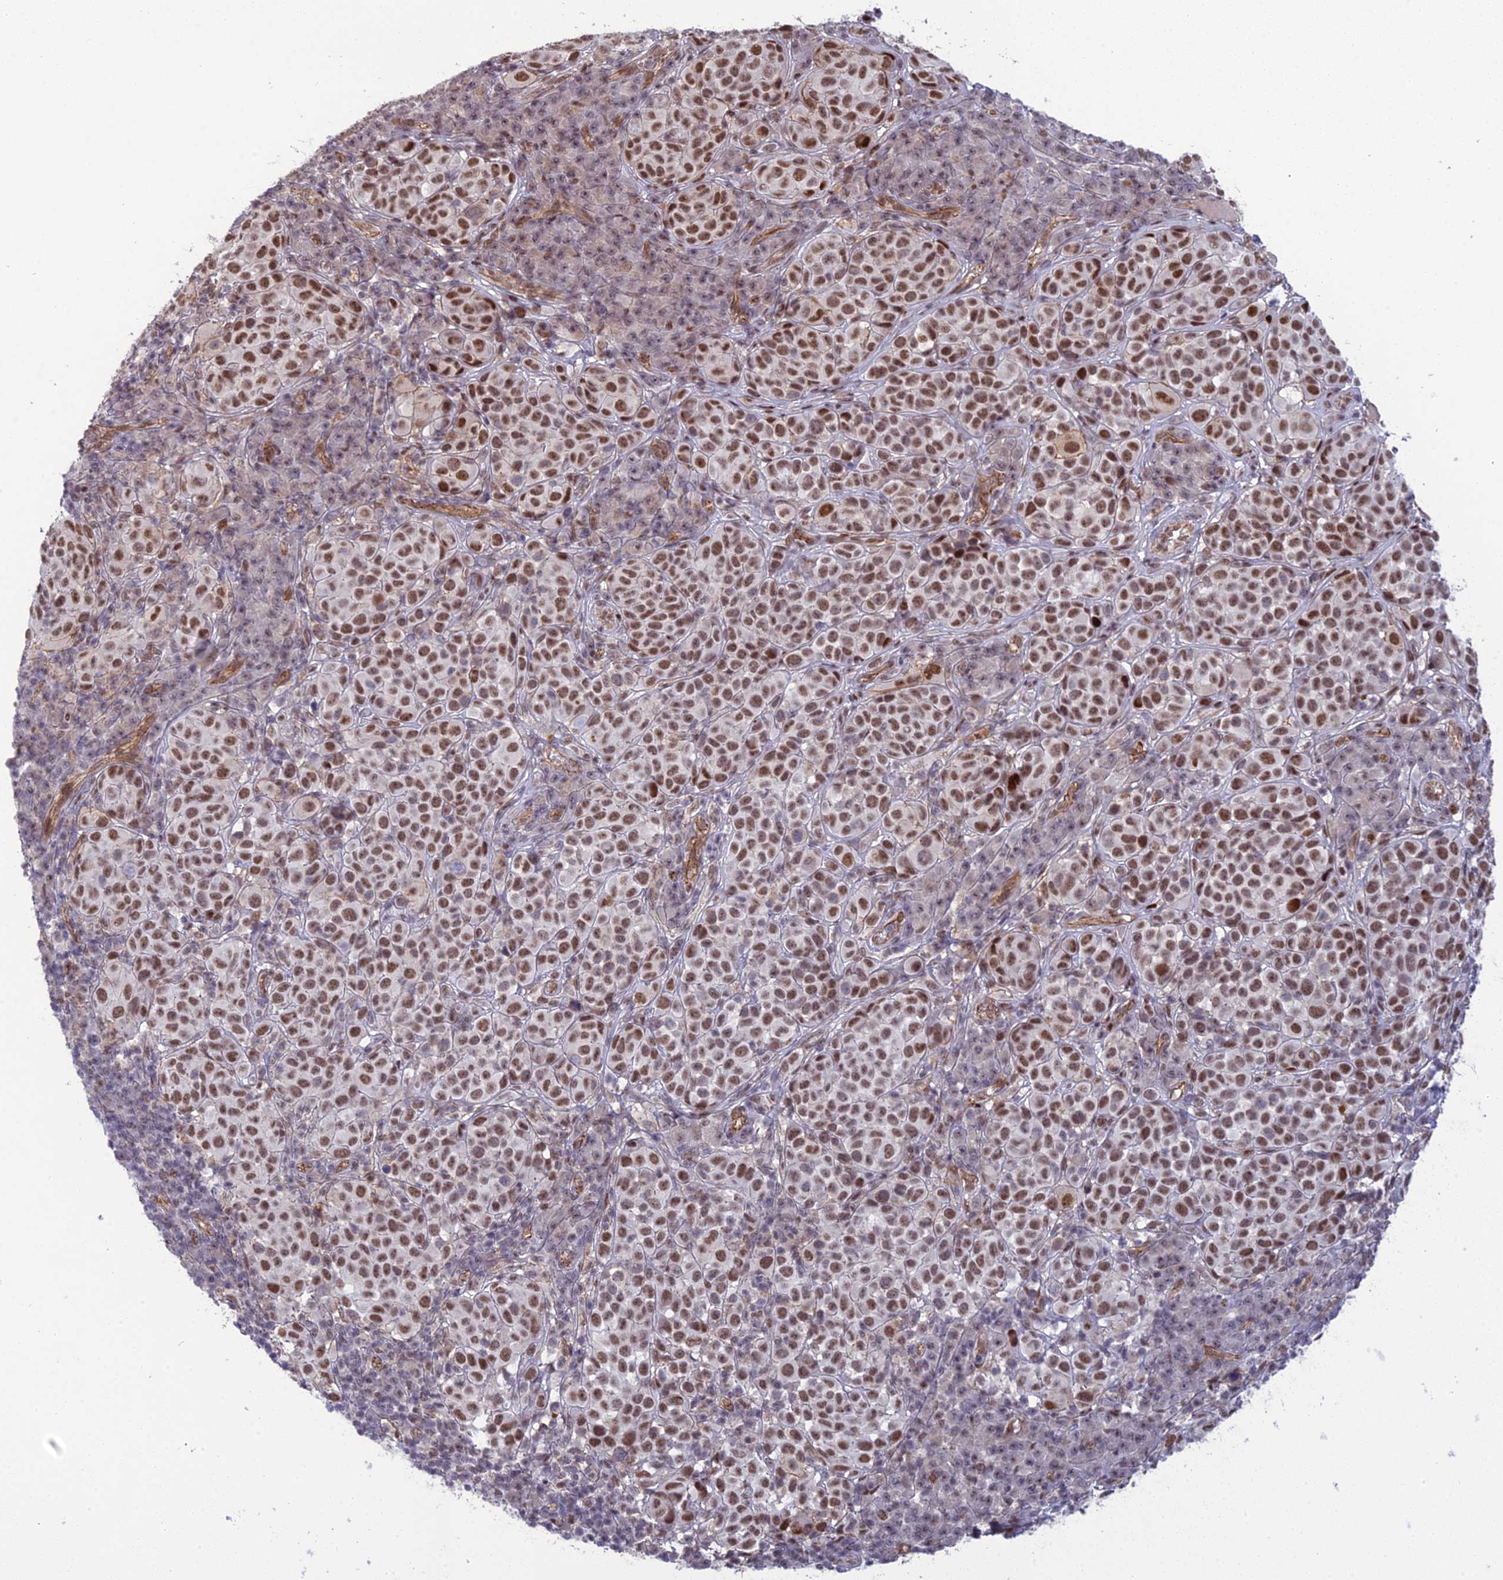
{"staining": {"intensity": "moderate", "quantity": ">75%", "location": "nuclear"}, "tissue": "melanoma", "cell_type": "Tumor cells", "image_type": "cancer", "snomed": [{"axis": "morphology", "description": "Malignant melanoma, NOS"}, {"axis": "topography", "description": "Skin"}], "caption": "Melanoma stained for a protein displays moderate nuclear positivity in tumor cells.", "gene": "RANBP3", "patient": {"sex": "male", "age": 38}}